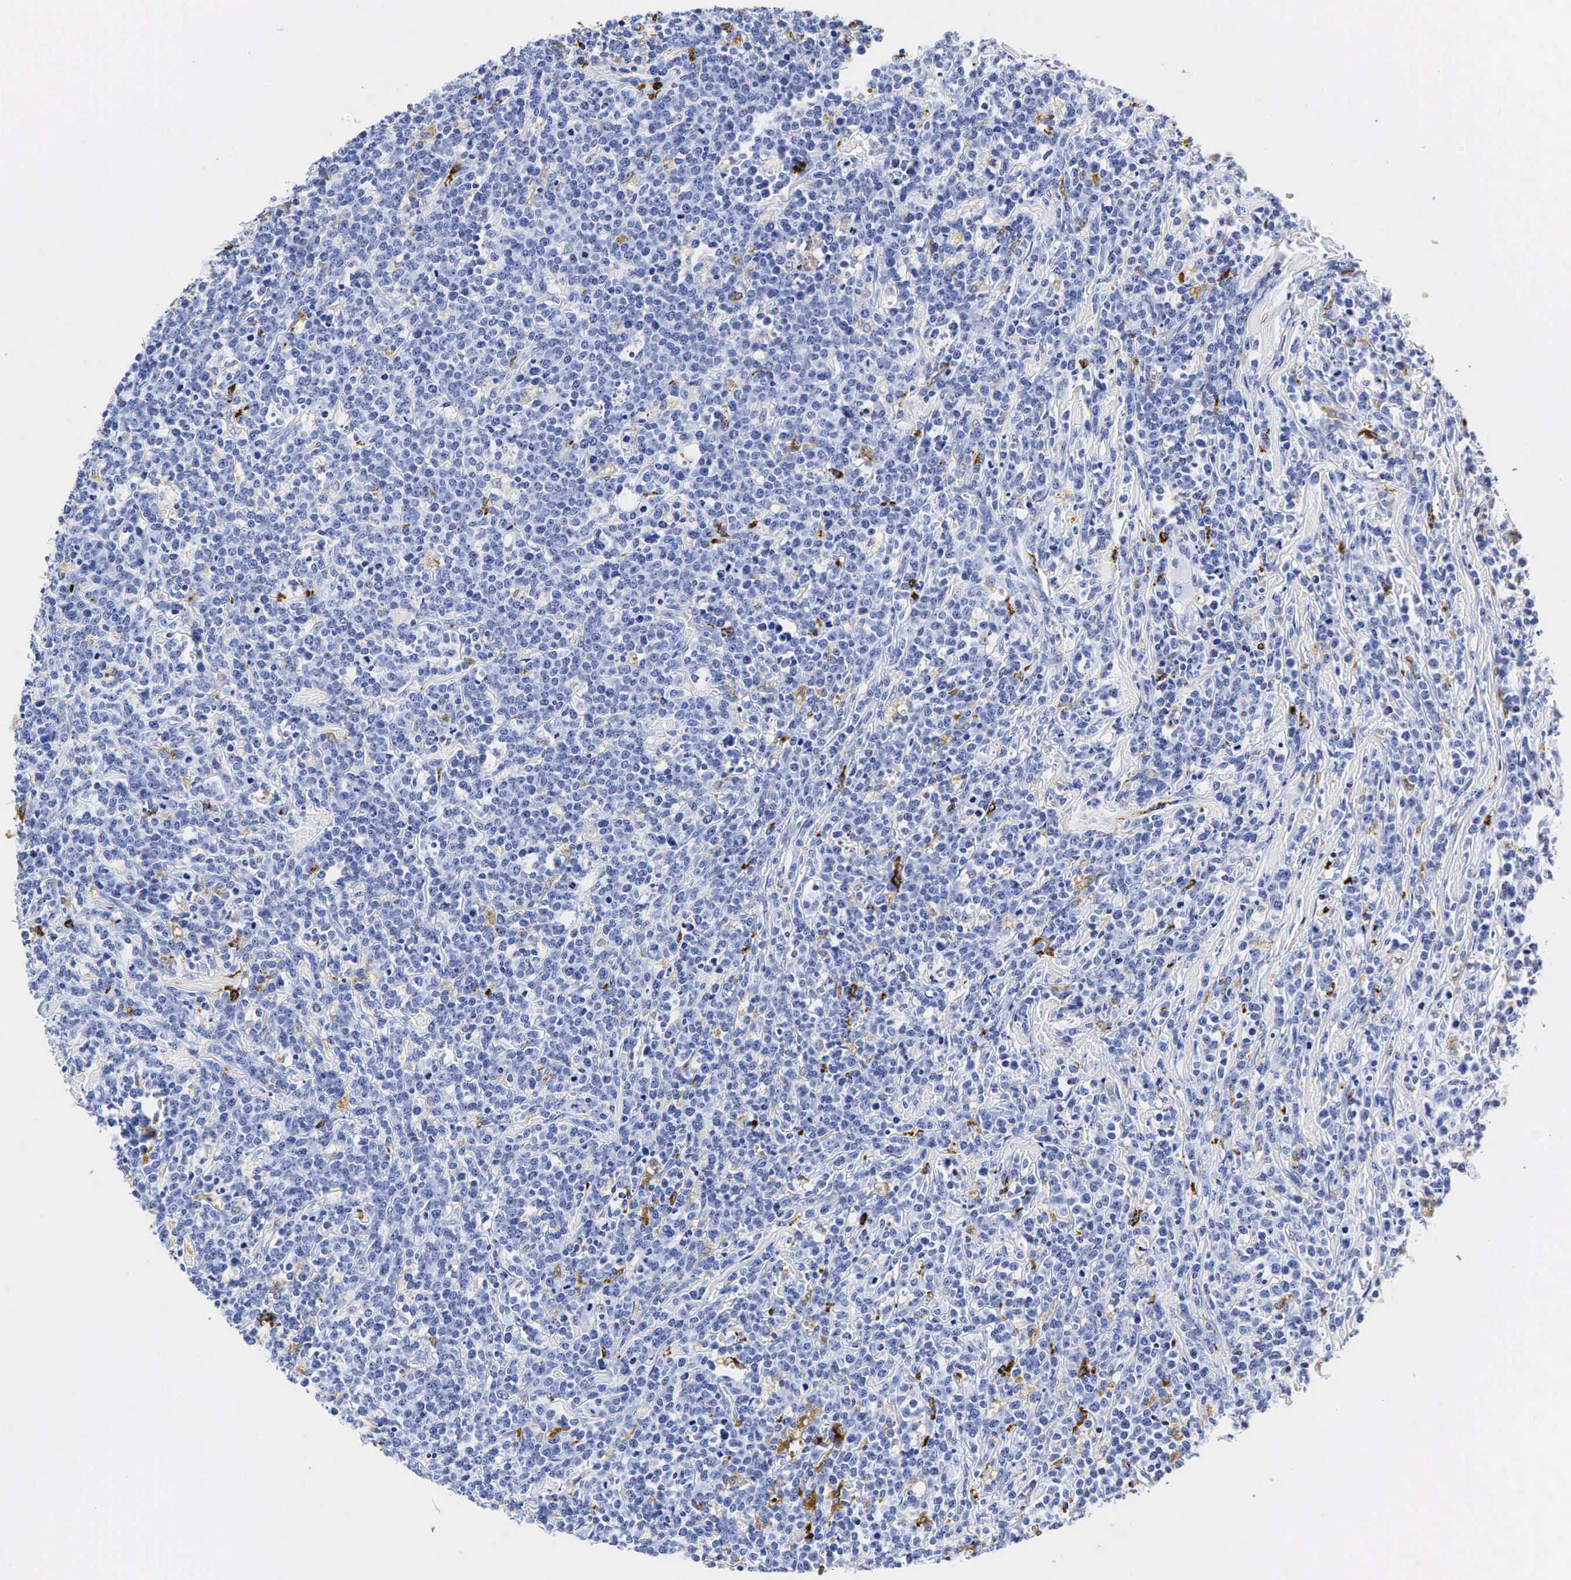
{"staining": {"intensity": "negative", "quantity": "none", "location": "none"}, "tissue": "lymphoma", "cell_type": "Tumor cells", "image_type": "cancer", "snomed": [{"axis": "morphology", "description": "Malignant lymphoma, non-Hodgkin's type, High grade"}, {"axis": "topography", "description": "Small intestine"}, {"axis": "topography", "description": "Colon"}], "caption": "Tumor cells are negative for brown protein staining in lymphoma.", "gene": "LYZ", "patient": {"sex": "male", "age": 8}}